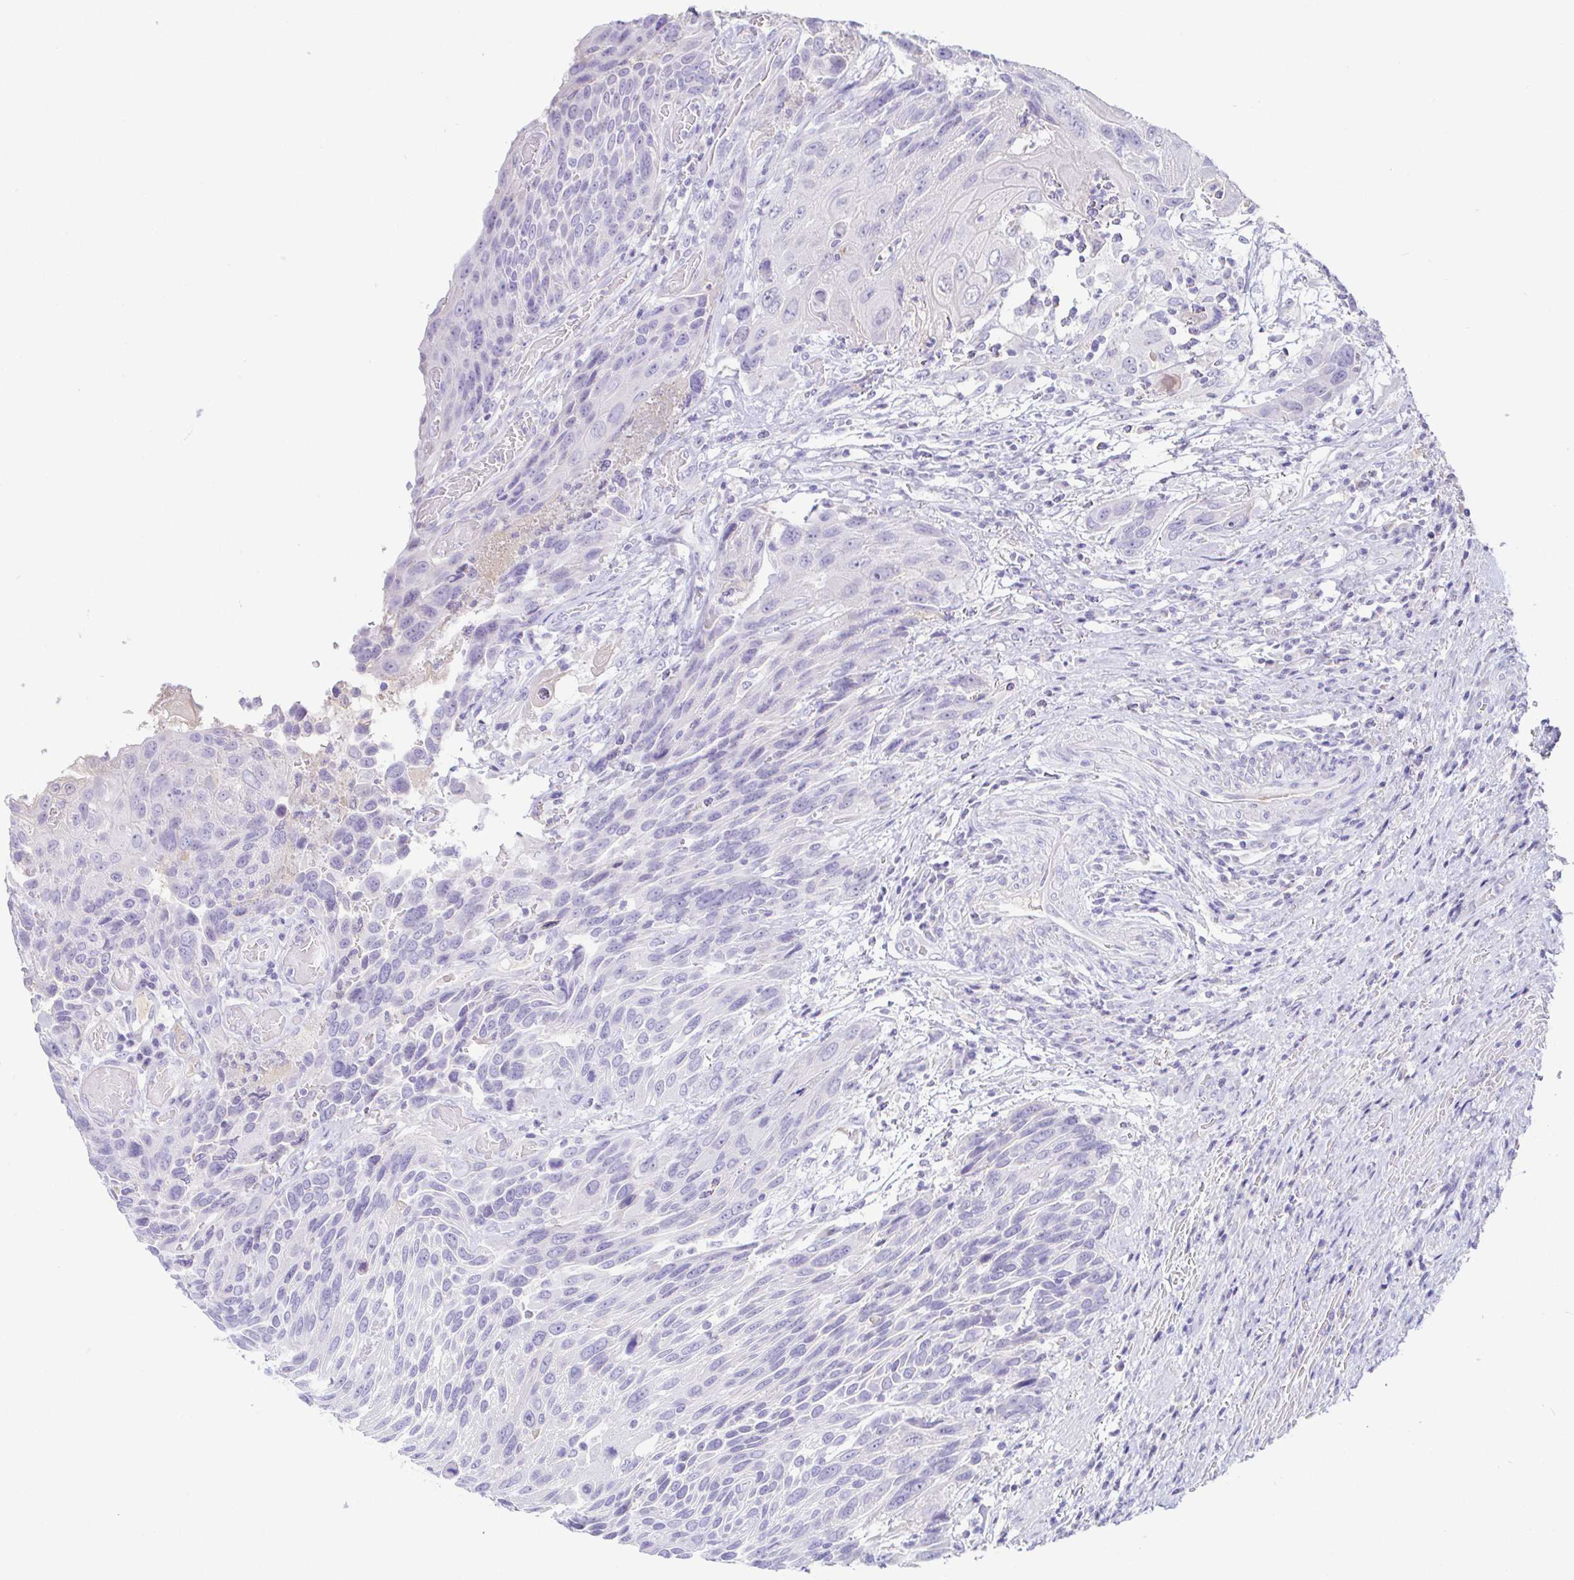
{"staining": {"intensity": "negative", "quantity": "none", "location": "none"}, "tissue": "urothelial cancer", "cell_type": "Tumor cells", "image_type": "cancer", "snomed": [{"axis": "morphology", "description": "Urothelial carcinoma, High grade"}, {"axis": "topography", "description": "Urinary bladder"}], "caption": "Tumor cells are negative for protein expression in human urothelial carcinoma (high-grade). (DAB (3,3'-diaminobenzidine) immunohistochemistry (IHC) visualized using brightfield microscopy, high magnification).", "gene": "SAA4", "patient": {"sex": "female", "age": 70}}